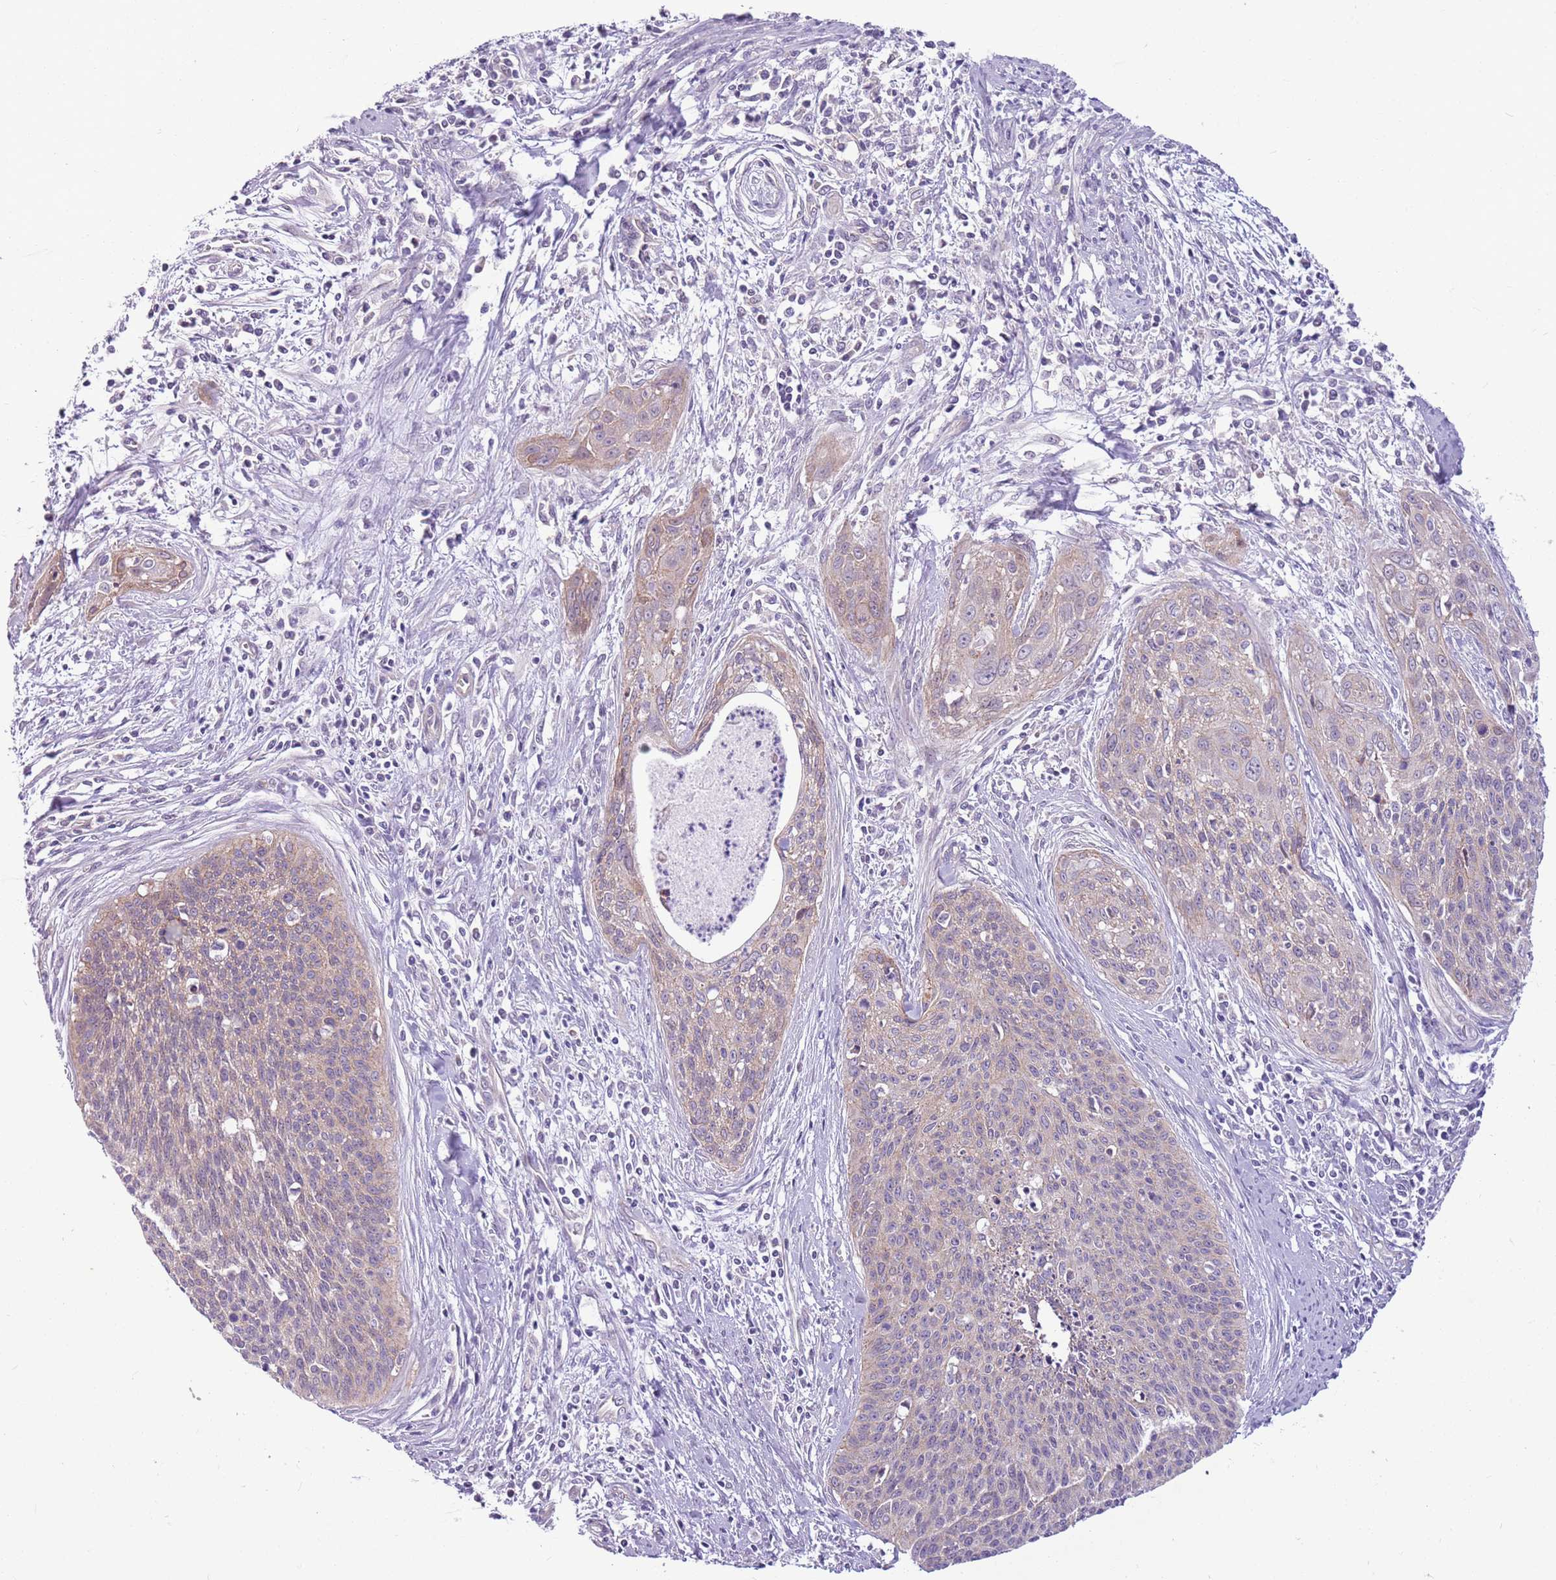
{"staining": {"intensity": "weak", "quantity": "<25%", "location": "cytoplasmic/membranous"}, "tissue": "cervical cancer", "cell_type": "Tumor cells", "image_type": "cancer", "snomed": [{"axis": "morphology", "description": "Squamous cell carcinoma, NOS"}, {"axis": "topography", "description": "Cervix"}], "caption": "This is a photomicrograph of immunohistochemistry staining of cervical squamous cell carcinoma, which shows no positivity in tumor cells.", "gene": "PARP8", "patient": {"sex": "female", "age": 55}}